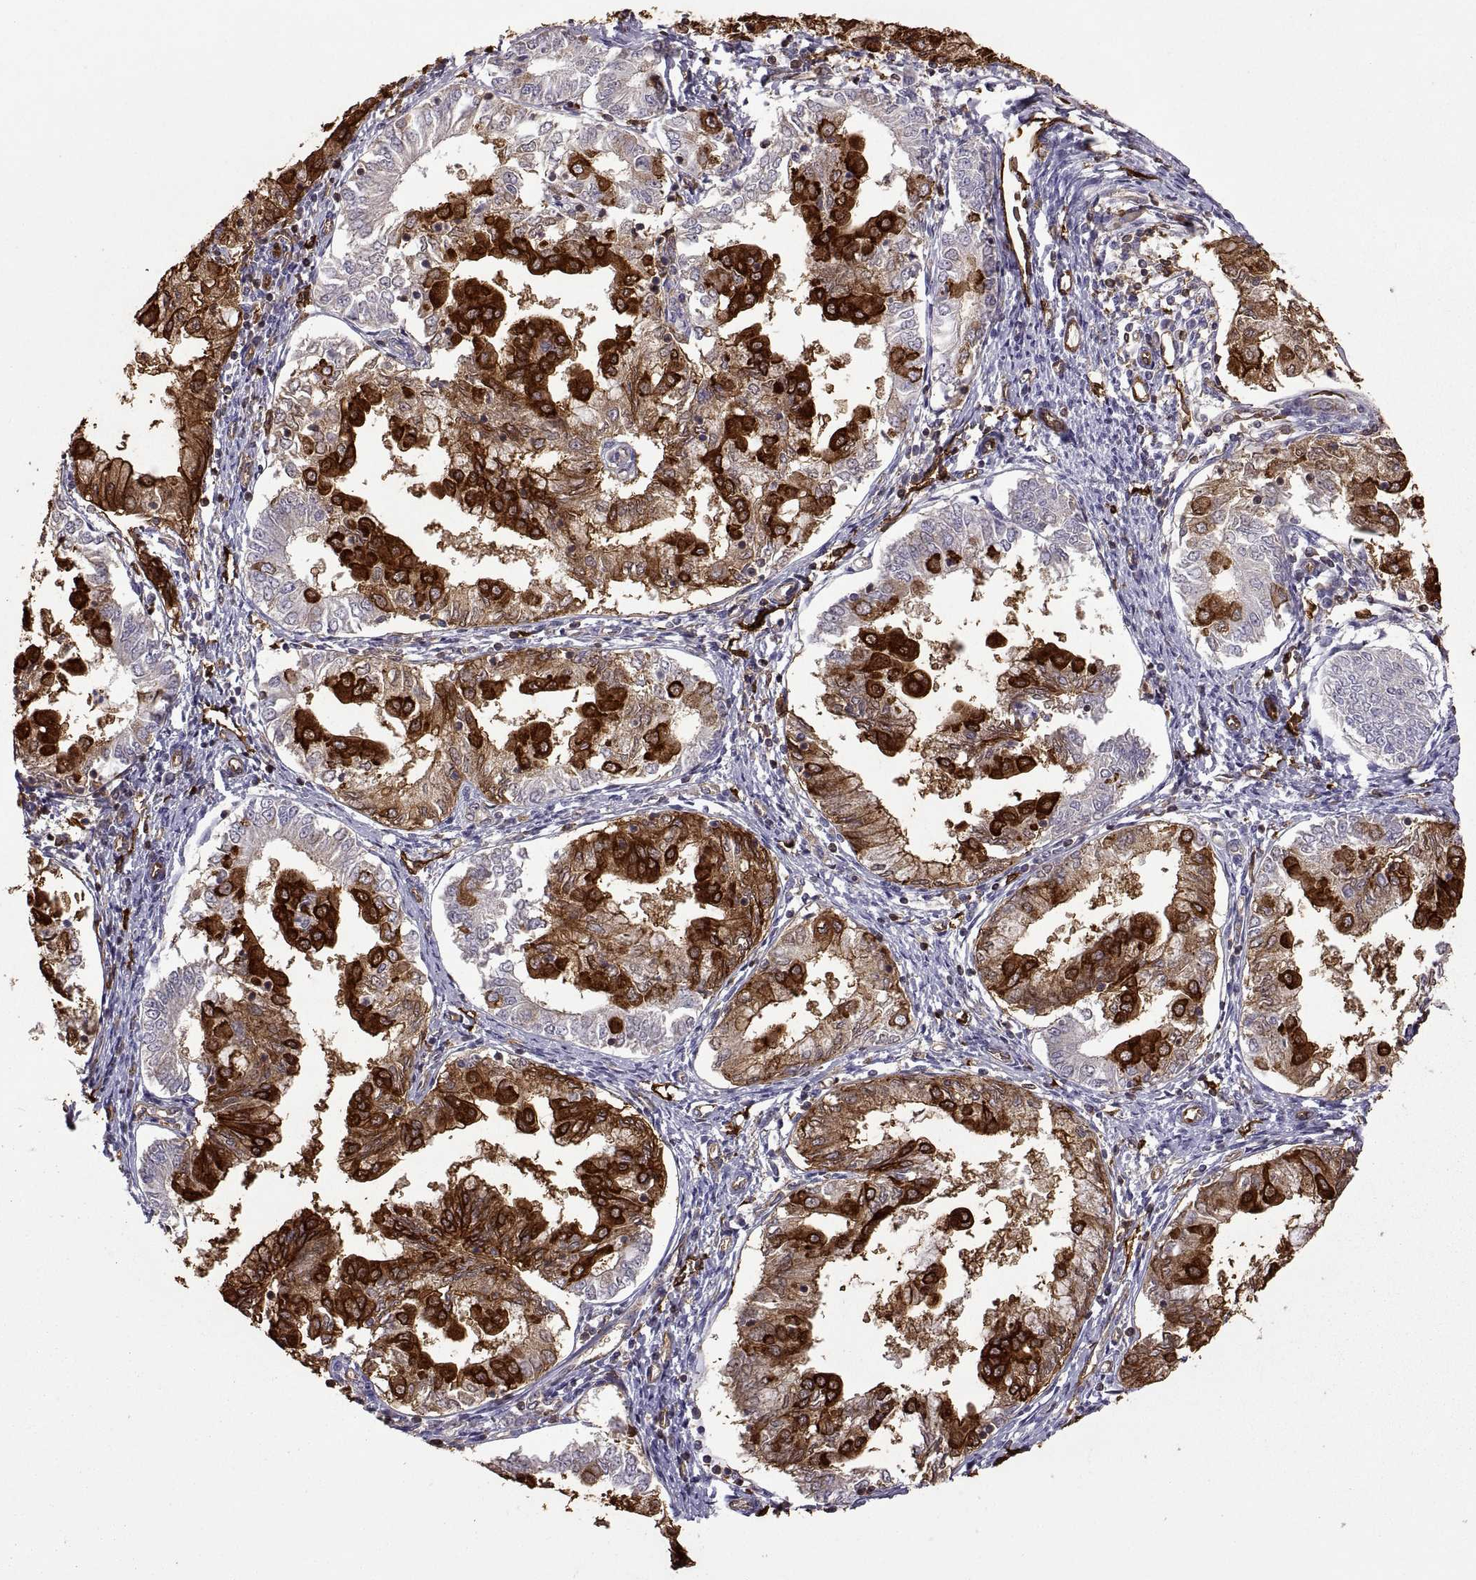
{"staining": {"intensity": "strong", "quantity": "25%-75%", "location": "cytoplasmic/membranous"}, "tissue": "endometrial cancer", "cell_type": "Tumor cells", "image_type": "cancer", "snomed": [{"axis": "morphology", "description": "Adenocarcinoma, NOS"}, {"axis": "topography", "description": "Endometrium"}], "caption": "Tumor cells exhibit high levels of strong cytoplasmic/membranous positivity in about 25%-75% of cells in endometrial cancer.", "gene": "S100A10", "patient": {"sex": "female", "age": 68}}